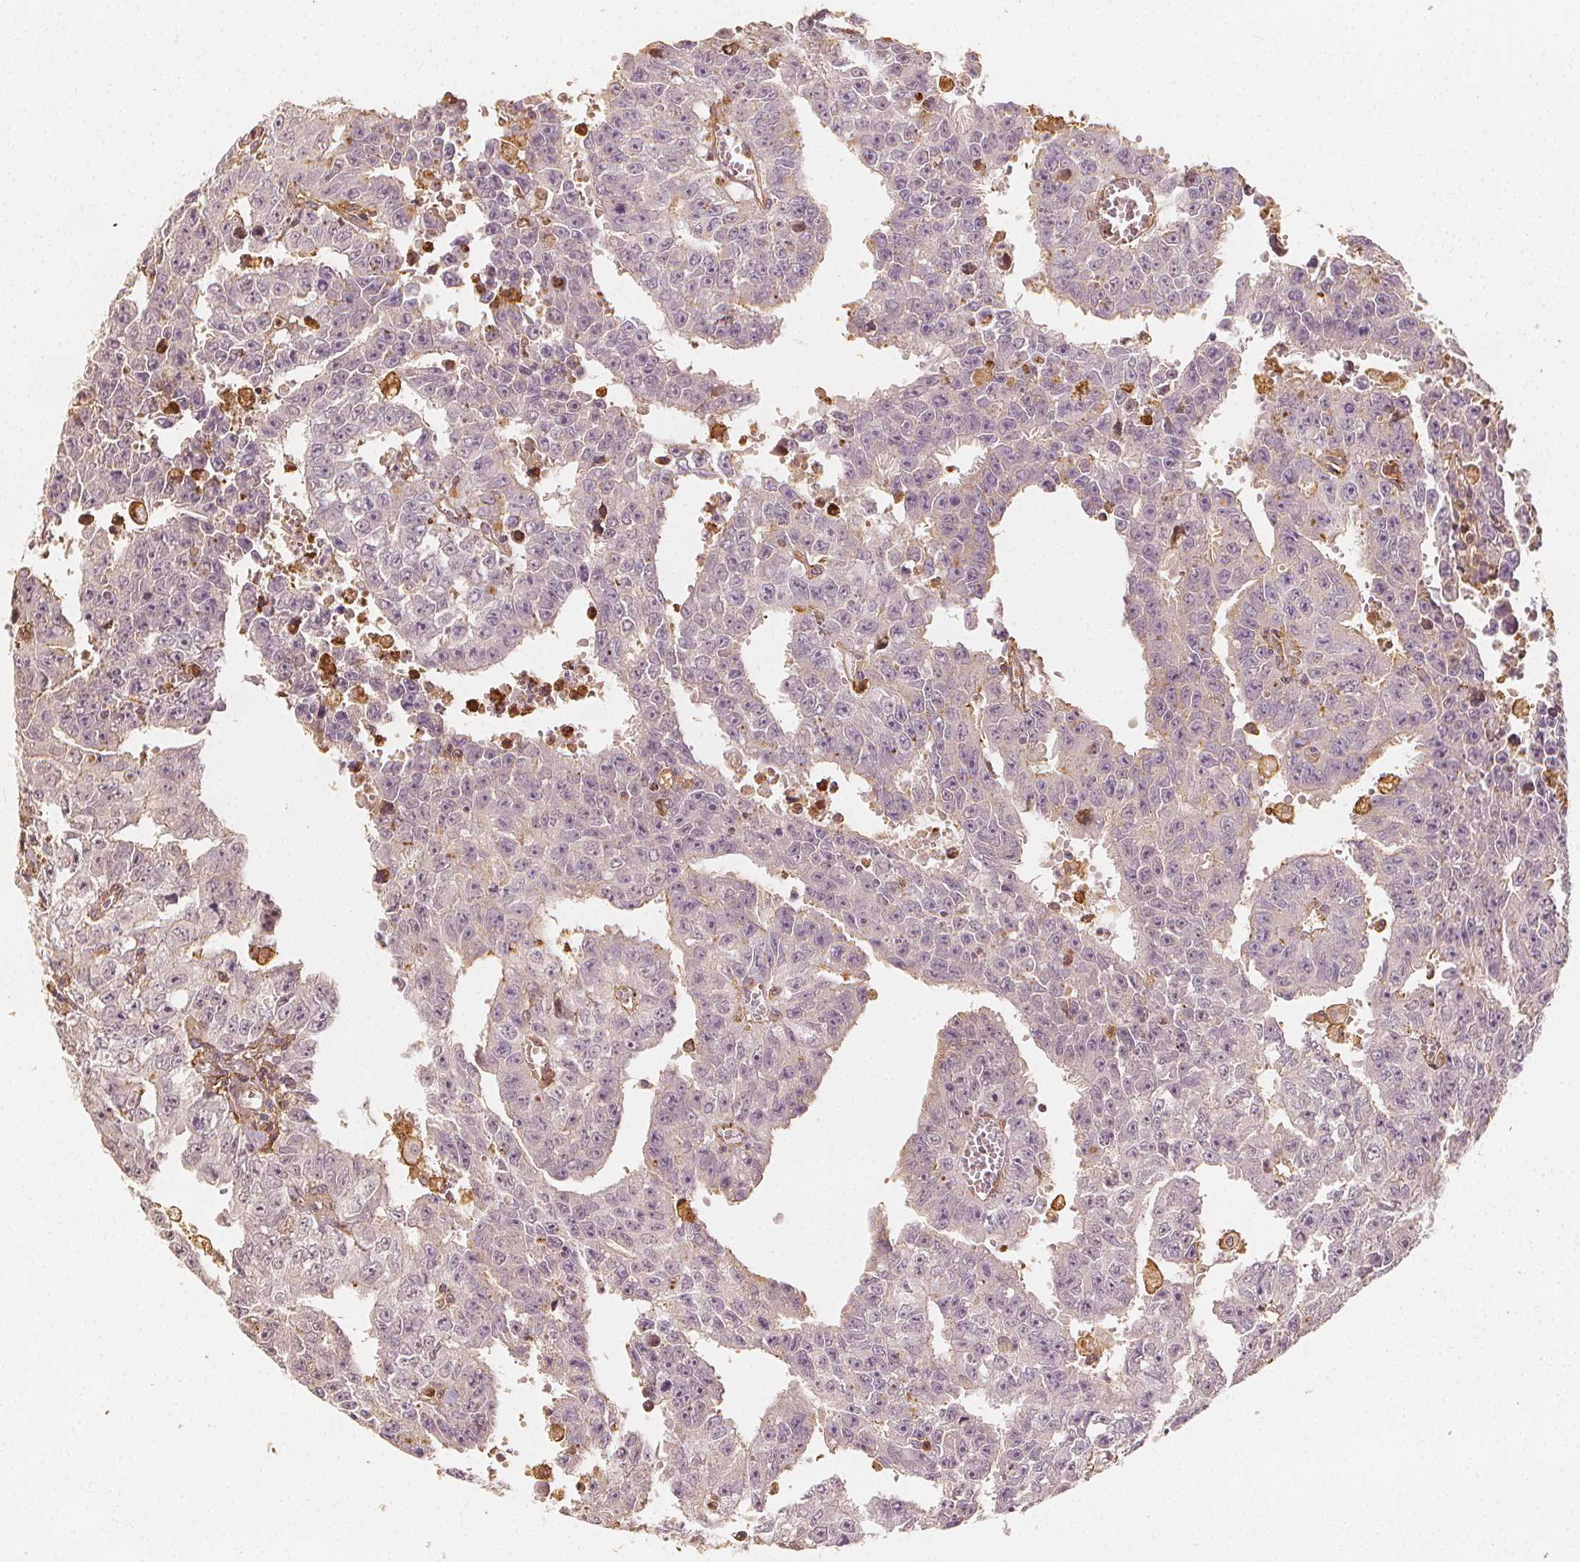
{"staining": {"intensity": "negative", "quantity": "none", "location": "none"}, "tissue": "testis cancer", "cell_type": "Tumor cells", "image_type": "cancer", "snomed": [{"axis": "morphology", "description": "Carcinoma, Embryonal, NOS"}, {"axis": "morphology", "description": "Teratoma, malignant, NOS"}, {"axis": "topography", "description": "Testis"}], "caption": "IHC of human testis embryonal carcinoma exhibits no staining in tumor cells. (IHC, brightfield microscopy, high magnification).", "gene": "ARHGAP26", "patient": {"sex": "male", "age": 24}}